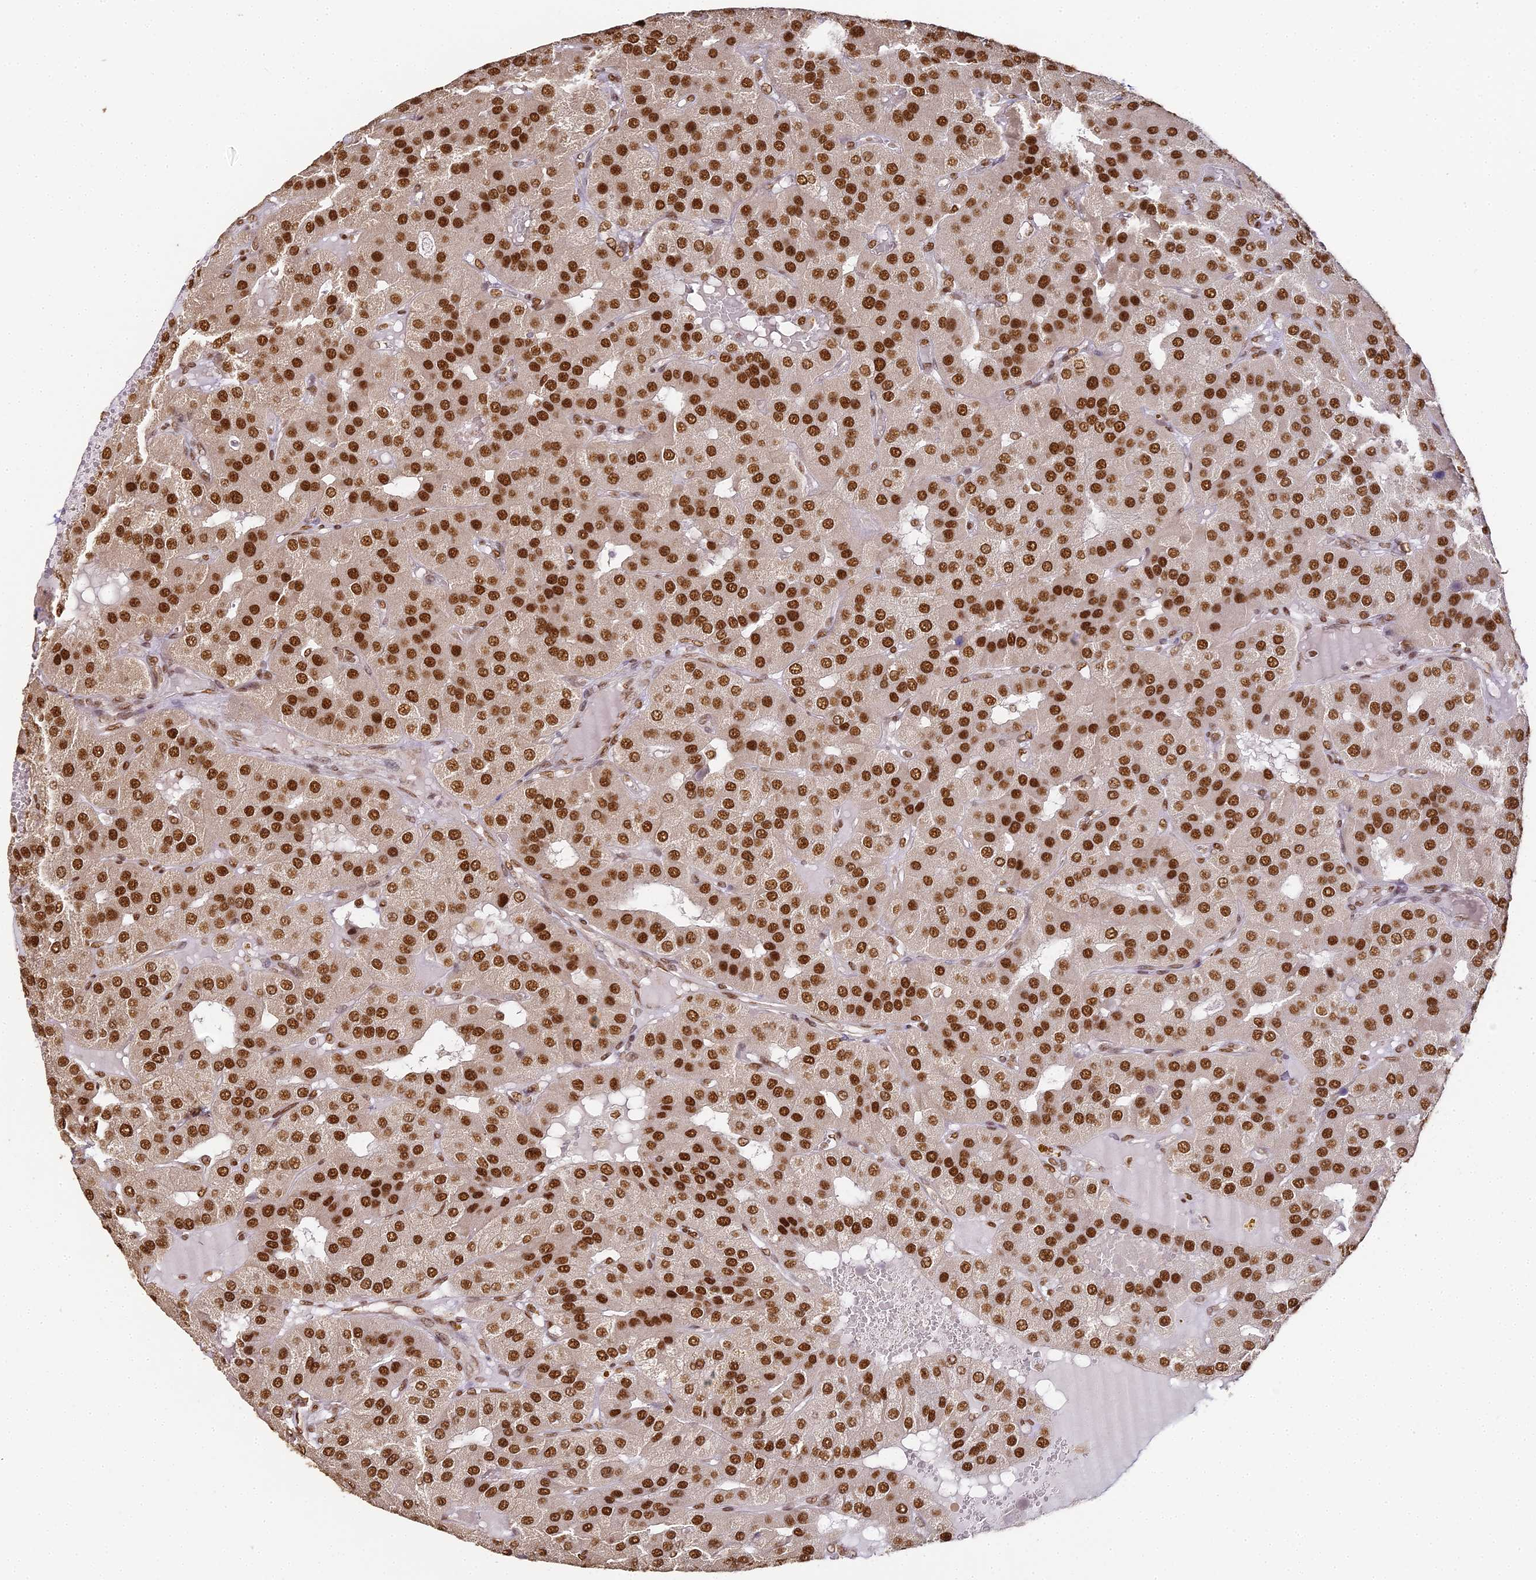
{"staining": {"intensity": "strong", "quantity": ">75%", "location": "nuclear"}, "tissue": "parathyroid gland", "cell_type": "Glandular cells", "image_type": "normal", "snomed": [{"axis": "morphology", "description": "Normal tissue, NOS"}, {"axis": "morphology", "description": "Adenoma, NOS"}, {"axis": "topography", "description": "Parathyroid gland"}], "caption": "Immunohistochemistry (IHC) of benign parathyroid gland displays high levels of strong nuclear positivity in about >75% of glandular cells.", "gene": "HNRNPA1", "patient": {"sex": "female", "age": 86}}